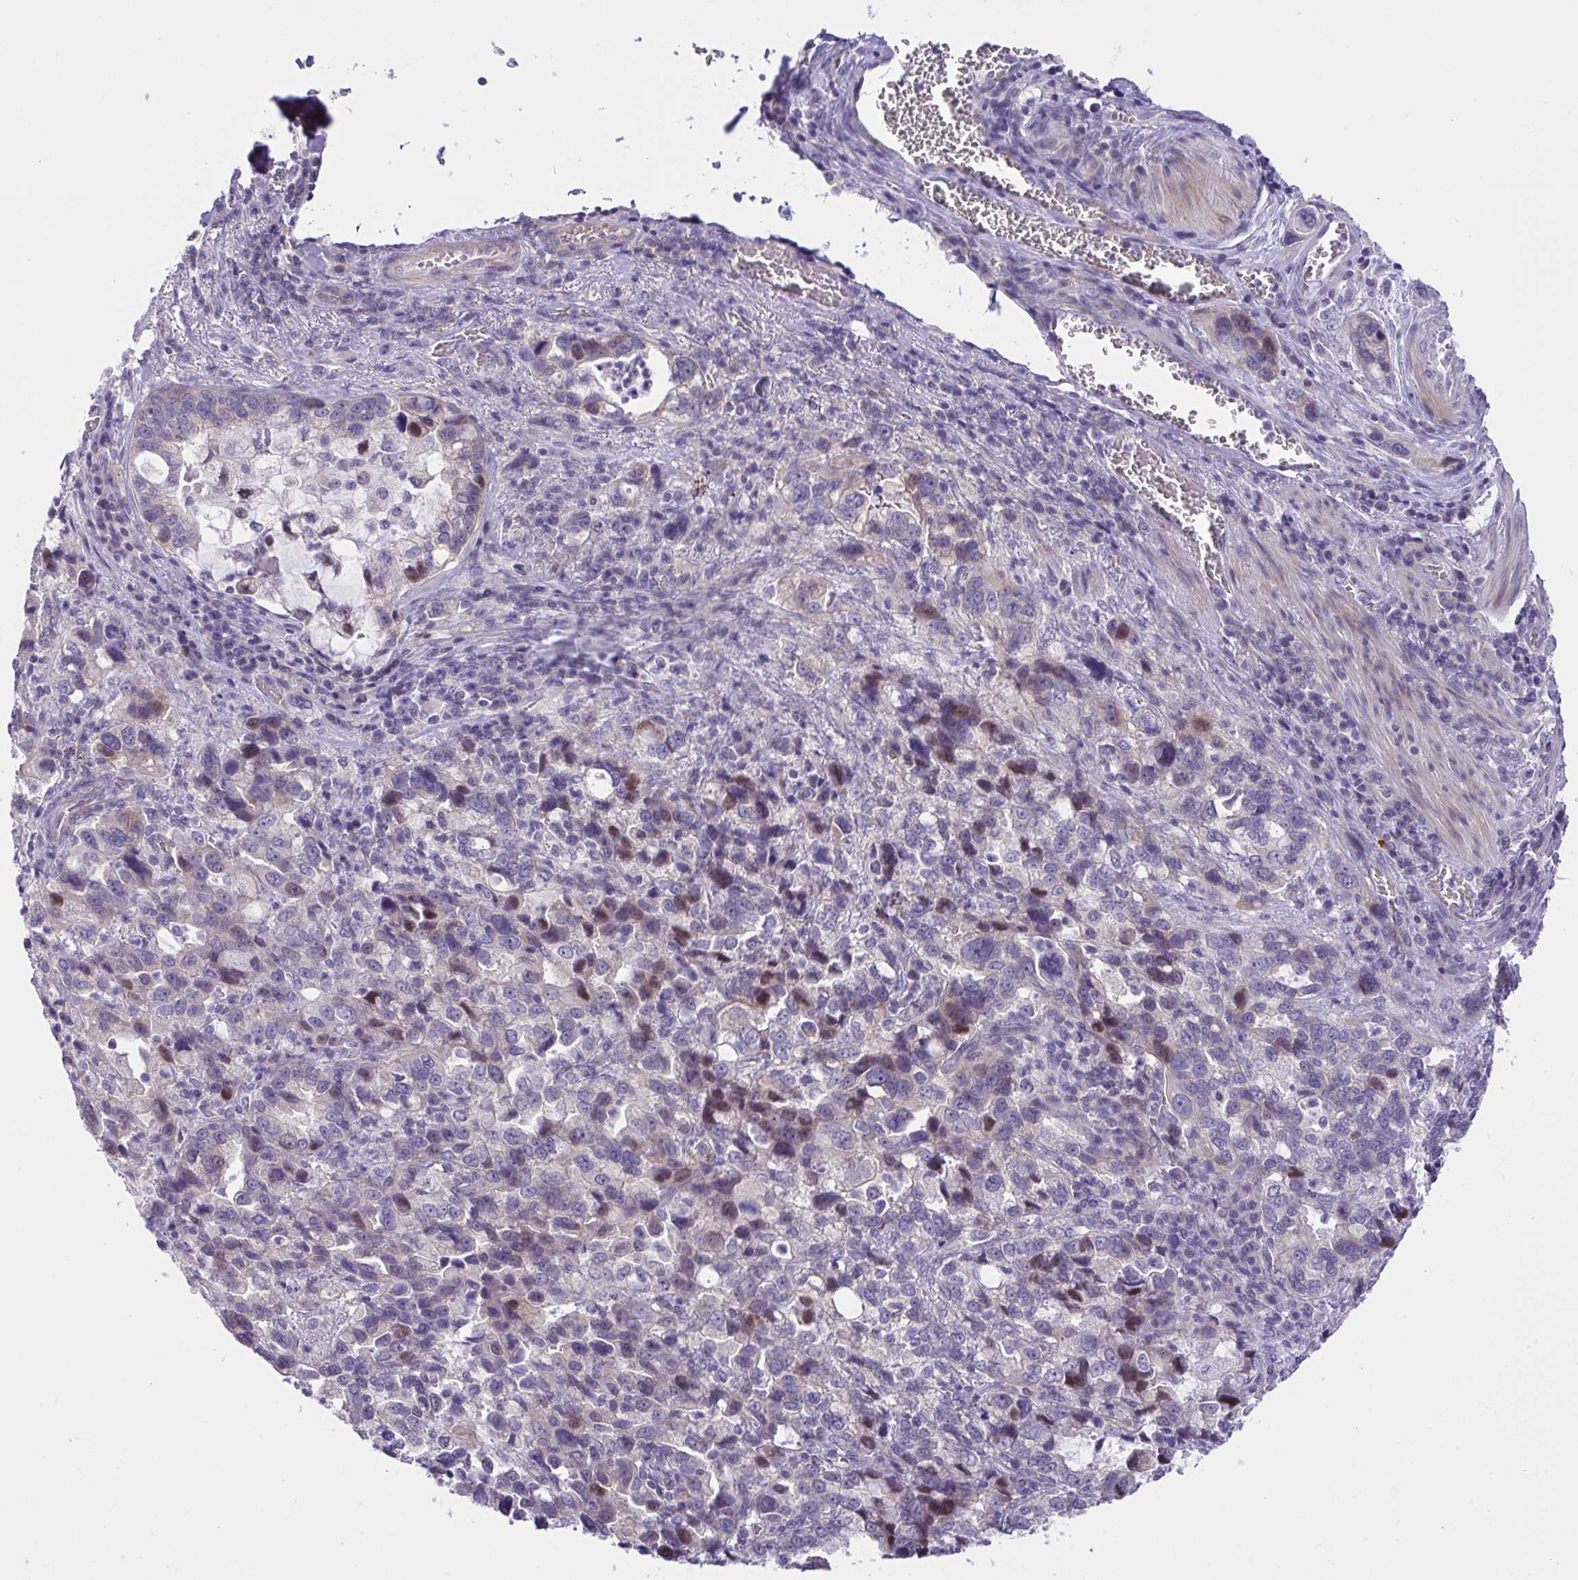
{"staining": {"intensity": "negative", "quantity": "none", "location": "none"}, "tissue": "stomach cancer", "cell_type": "Tumor cells", "image_type": "cancer", "snomed": [{"axis": "morphology", "description": "Adenocarcinoma, NOS"}, {"axis": "topography", "description": "Stomach, upper"}], "caption": "Immunohistochemistry image of neoplastic tissue: stomach cancer stained with DAB shows no significant protein staining in tumor cells. The staining is performed using DAB brown chromogen with nuclei counter-stained in using hematoxylin.", "gene": "WDR97", "patient": {"sex": "female", "age": 81}}